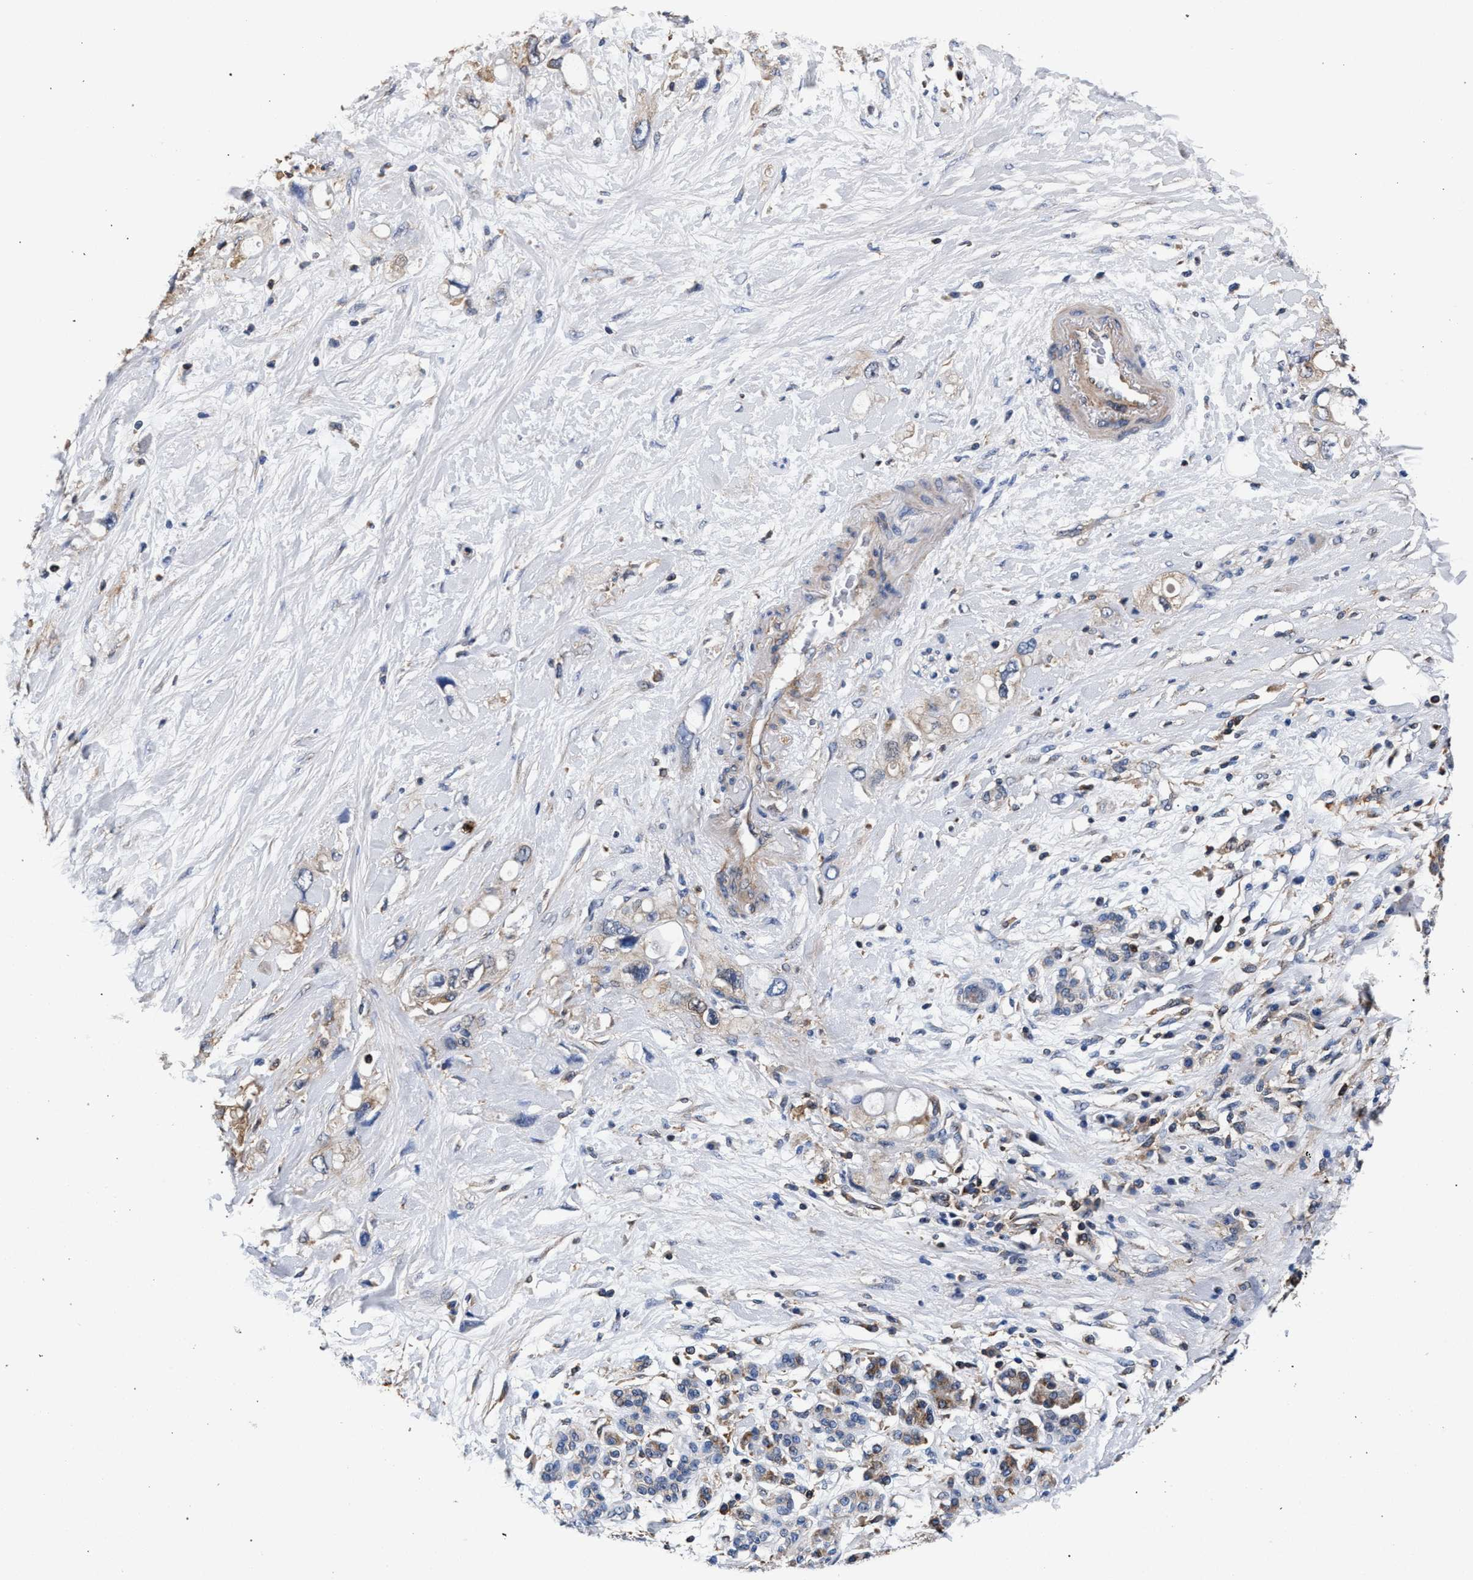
{"staining": {"intensity": "weak", "quantity": ">75%", "location": "cytoplasmic/membranous"}, "tissue": "pancreatic cancer", "cell_type": "Tumor cells", "image_type": "cancer", "snomed": [{"axis": "morphology", "description": "Adenocarcinoma, NOS"}, {"axis": "topography", "description": "Pancreas"}], "caption": "The immunohistochemical stain highlights weak cytoplasmic/membranous positivity in tumor cells of pancreatic cancer (adenocarcinoma) tissue.", "gene": "LASP1", "patient": {"sex": "female", "age": 56}}